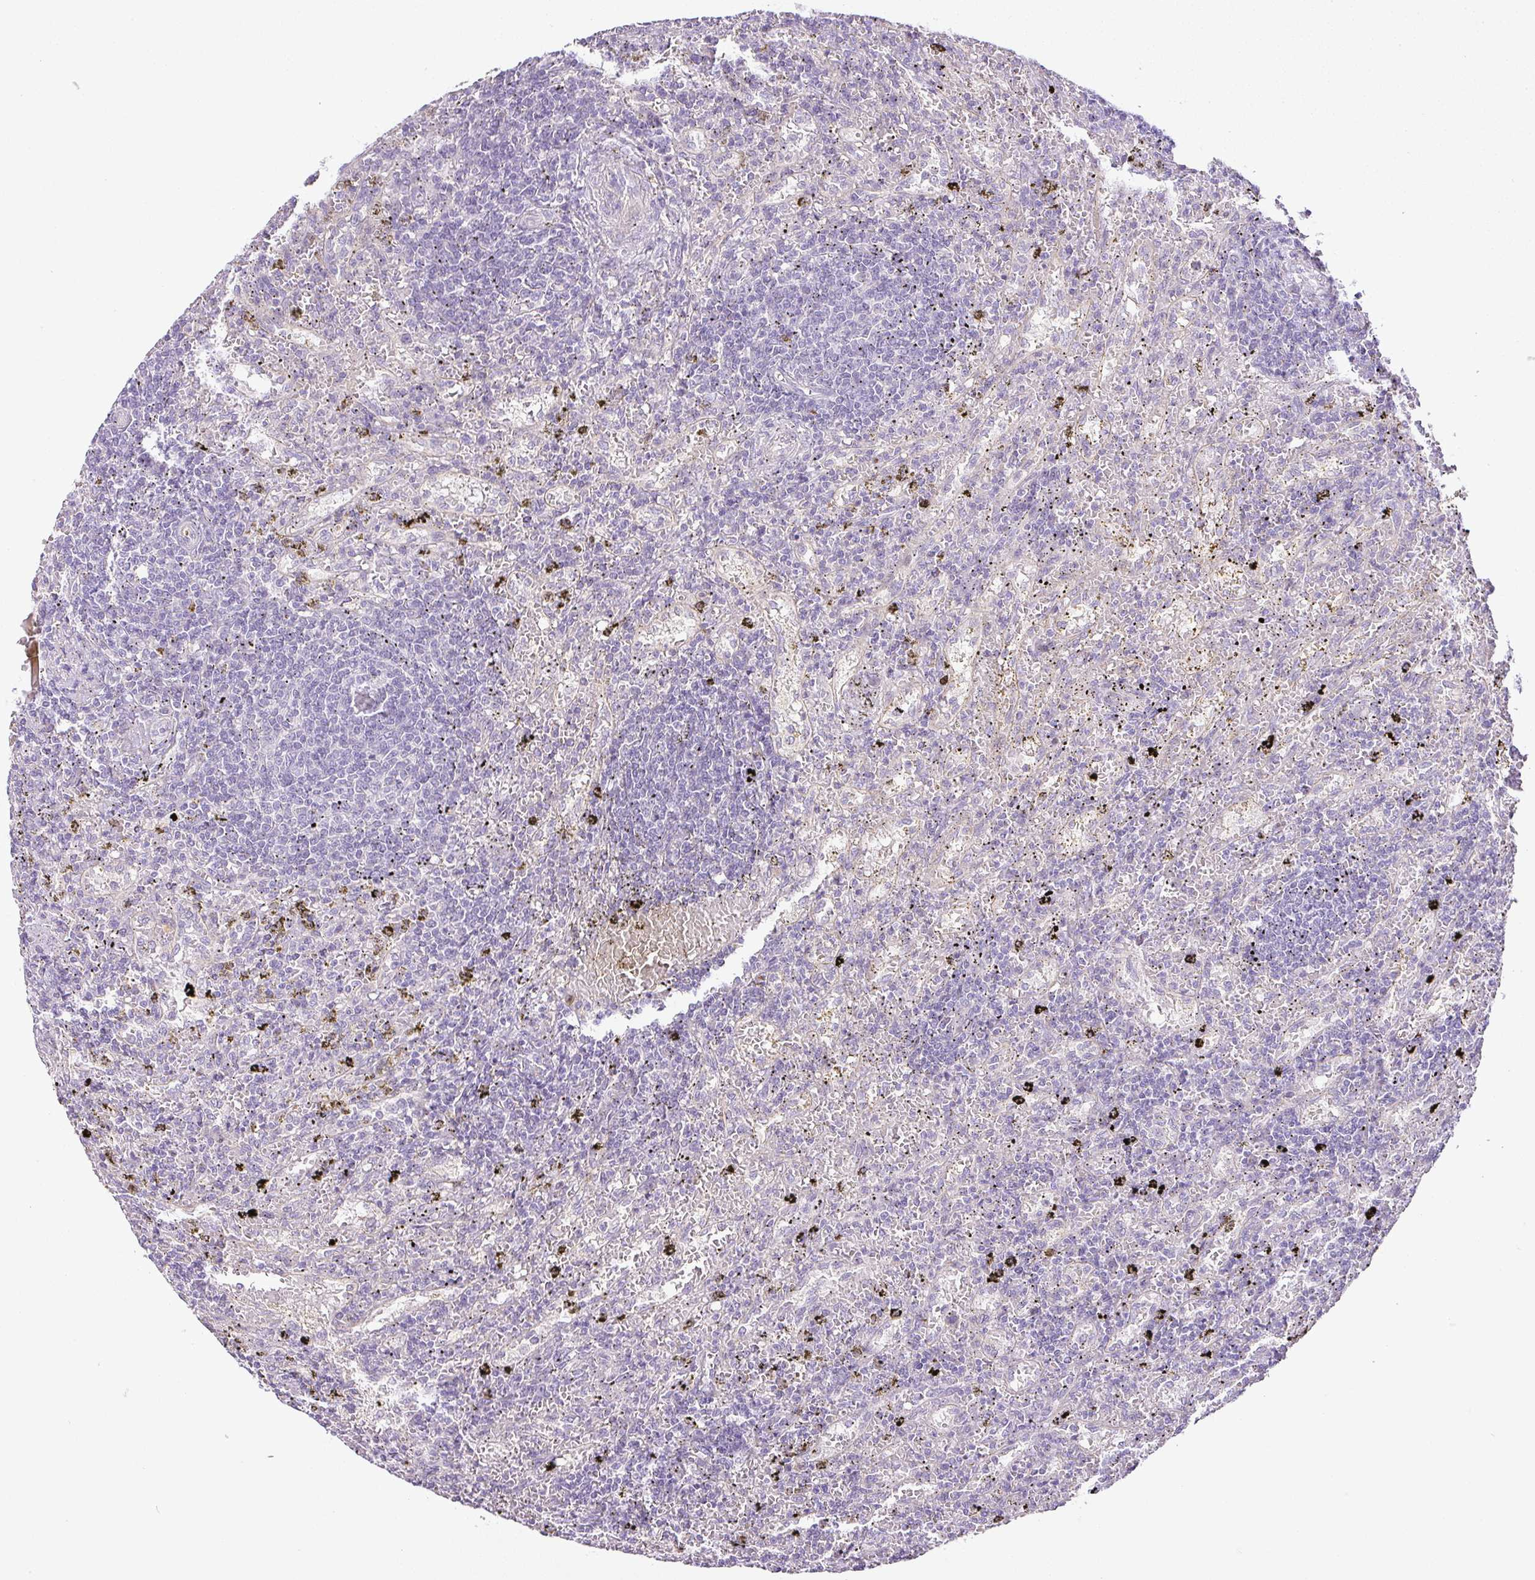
{"staining": {"intensity": "negative", "quantity": "none", "location": "none"}, "tissue": "lymphoma", "cell_type": "Tumor cells", "image_type": "cancer", "snomed": [{"axis": "morphology", "description": "Malignant lymphoma, non-Hodgkin's type, Low grade"}, {"axis": "topography", "description": "Spleen"}], "caption": "A photomicrograph of human lymphoma is negative for staining in tumor cells.", "gene": "RAX2", "patient": {"sex": "male", "age": 76}}